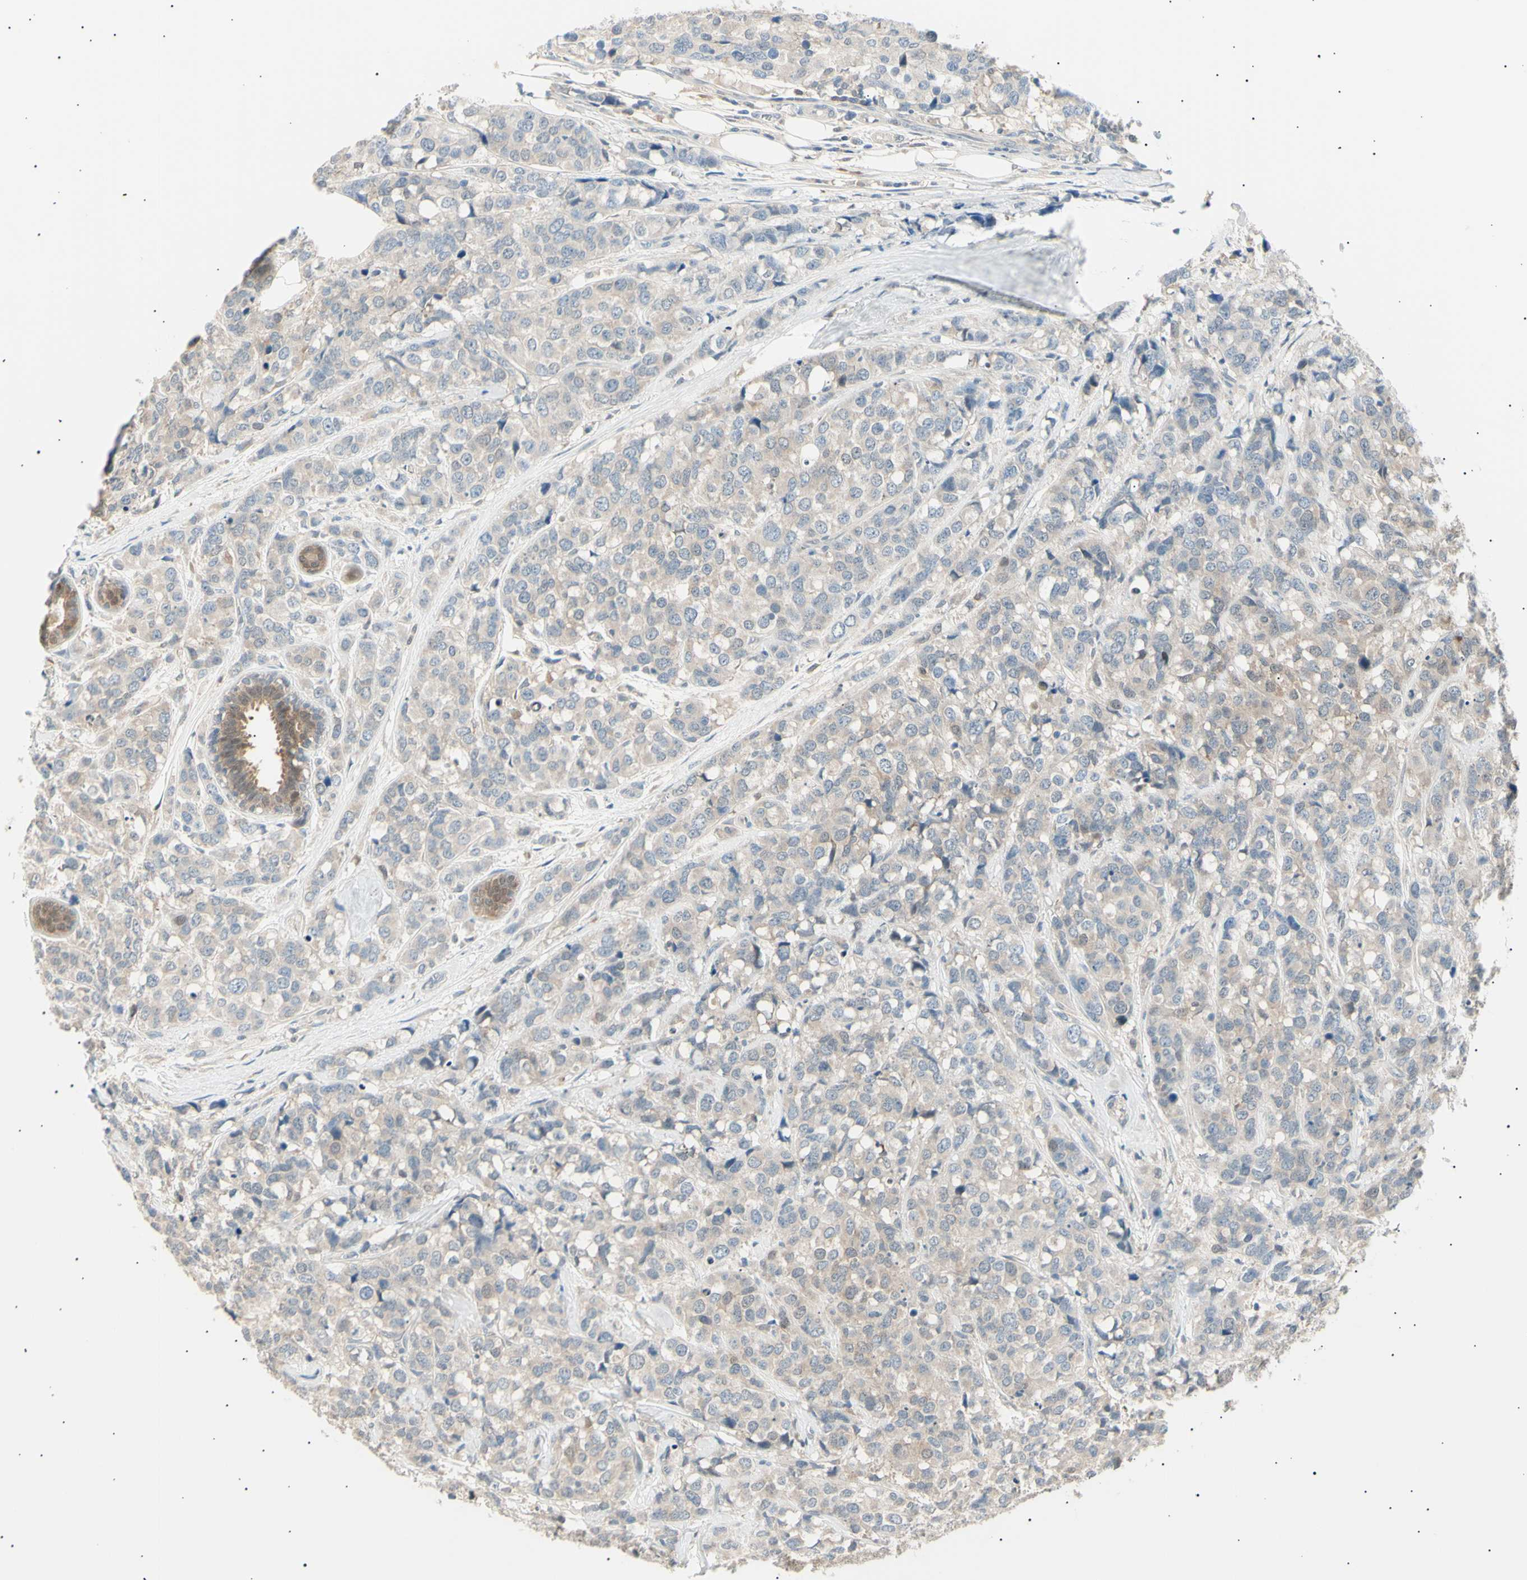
{"staining": {"intensity": "weak", "quantity": "25%-75%", "location": "cytoplasmic/membranous"}, "tissue": "breast cancer", "cell_type": "Tumor cells", "image_type": "cancer", "snomed": [{"axis": "morphology", "description": "Lobular carcinoma"}, {"axis": "topography", "description": "Breast"}], "caption": "This histopathology image exhibits immunohistochemistry staining of breast cancer, with low weak cytoplasmic/membranous positivity in about 25%-75% of tumor cells.", "gene": "LHPP", "patient": {"sex": "female", "age": 59}}